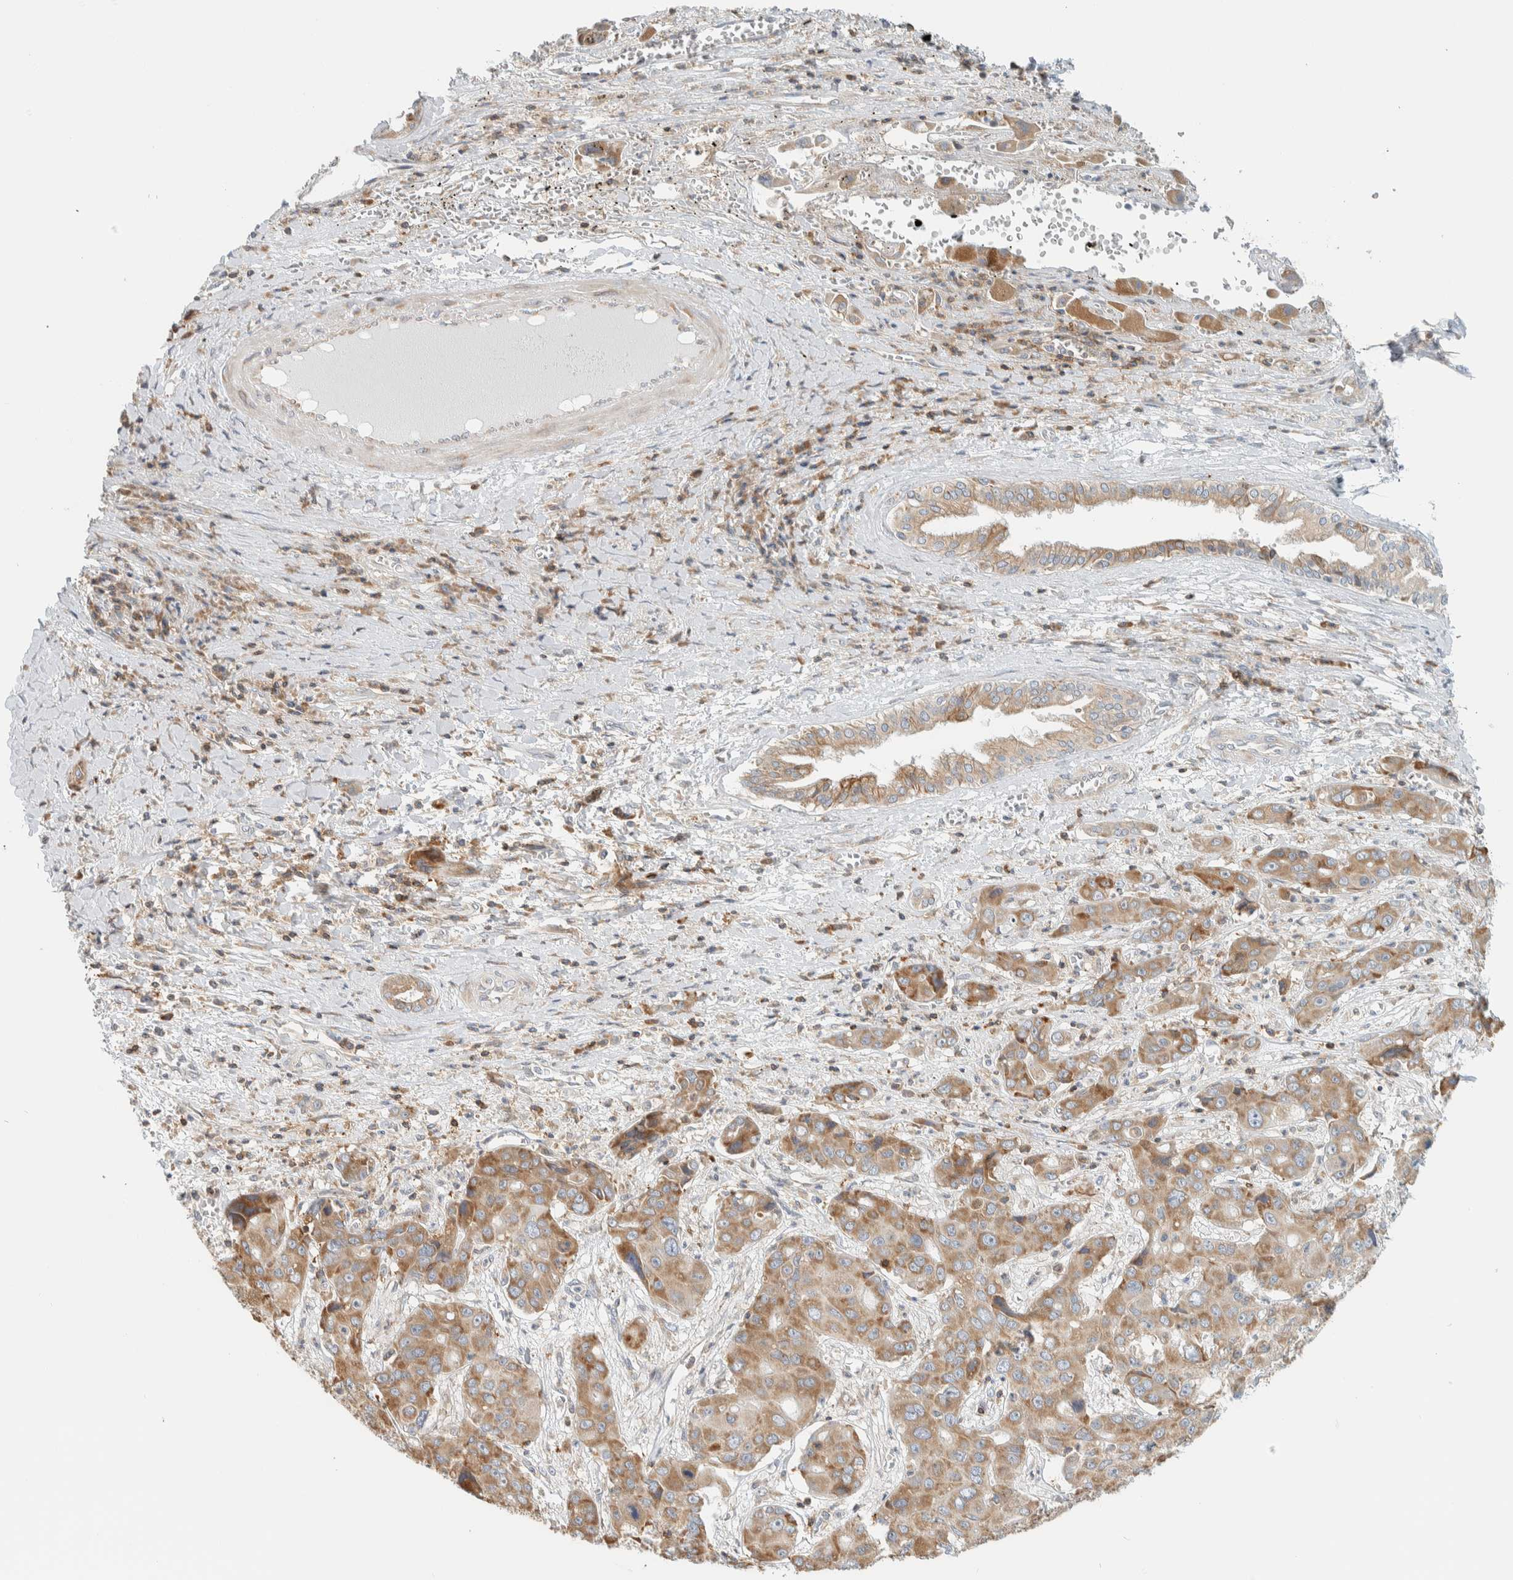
{"staining": {"intensity": "moderate", "quantity": ">75%", "location": "cytoplasmic/membranous"}, "tissue": "liver cancer", "cell_type": "Tumor cells", "image_type": "cancer", "snomed": [{"axis": "morphology", "description": "Cholangiocarcinoma"}, {"axis": "topography", "description": "Liver"}], "caption": "Cholangiocarcinoma (liver) tissue reveals moderate cytoplasmic/membranous staining in approximately >75% of tumor cells", "gene": "CCDC57", "patient": {"sex": "male", "age": 67}}